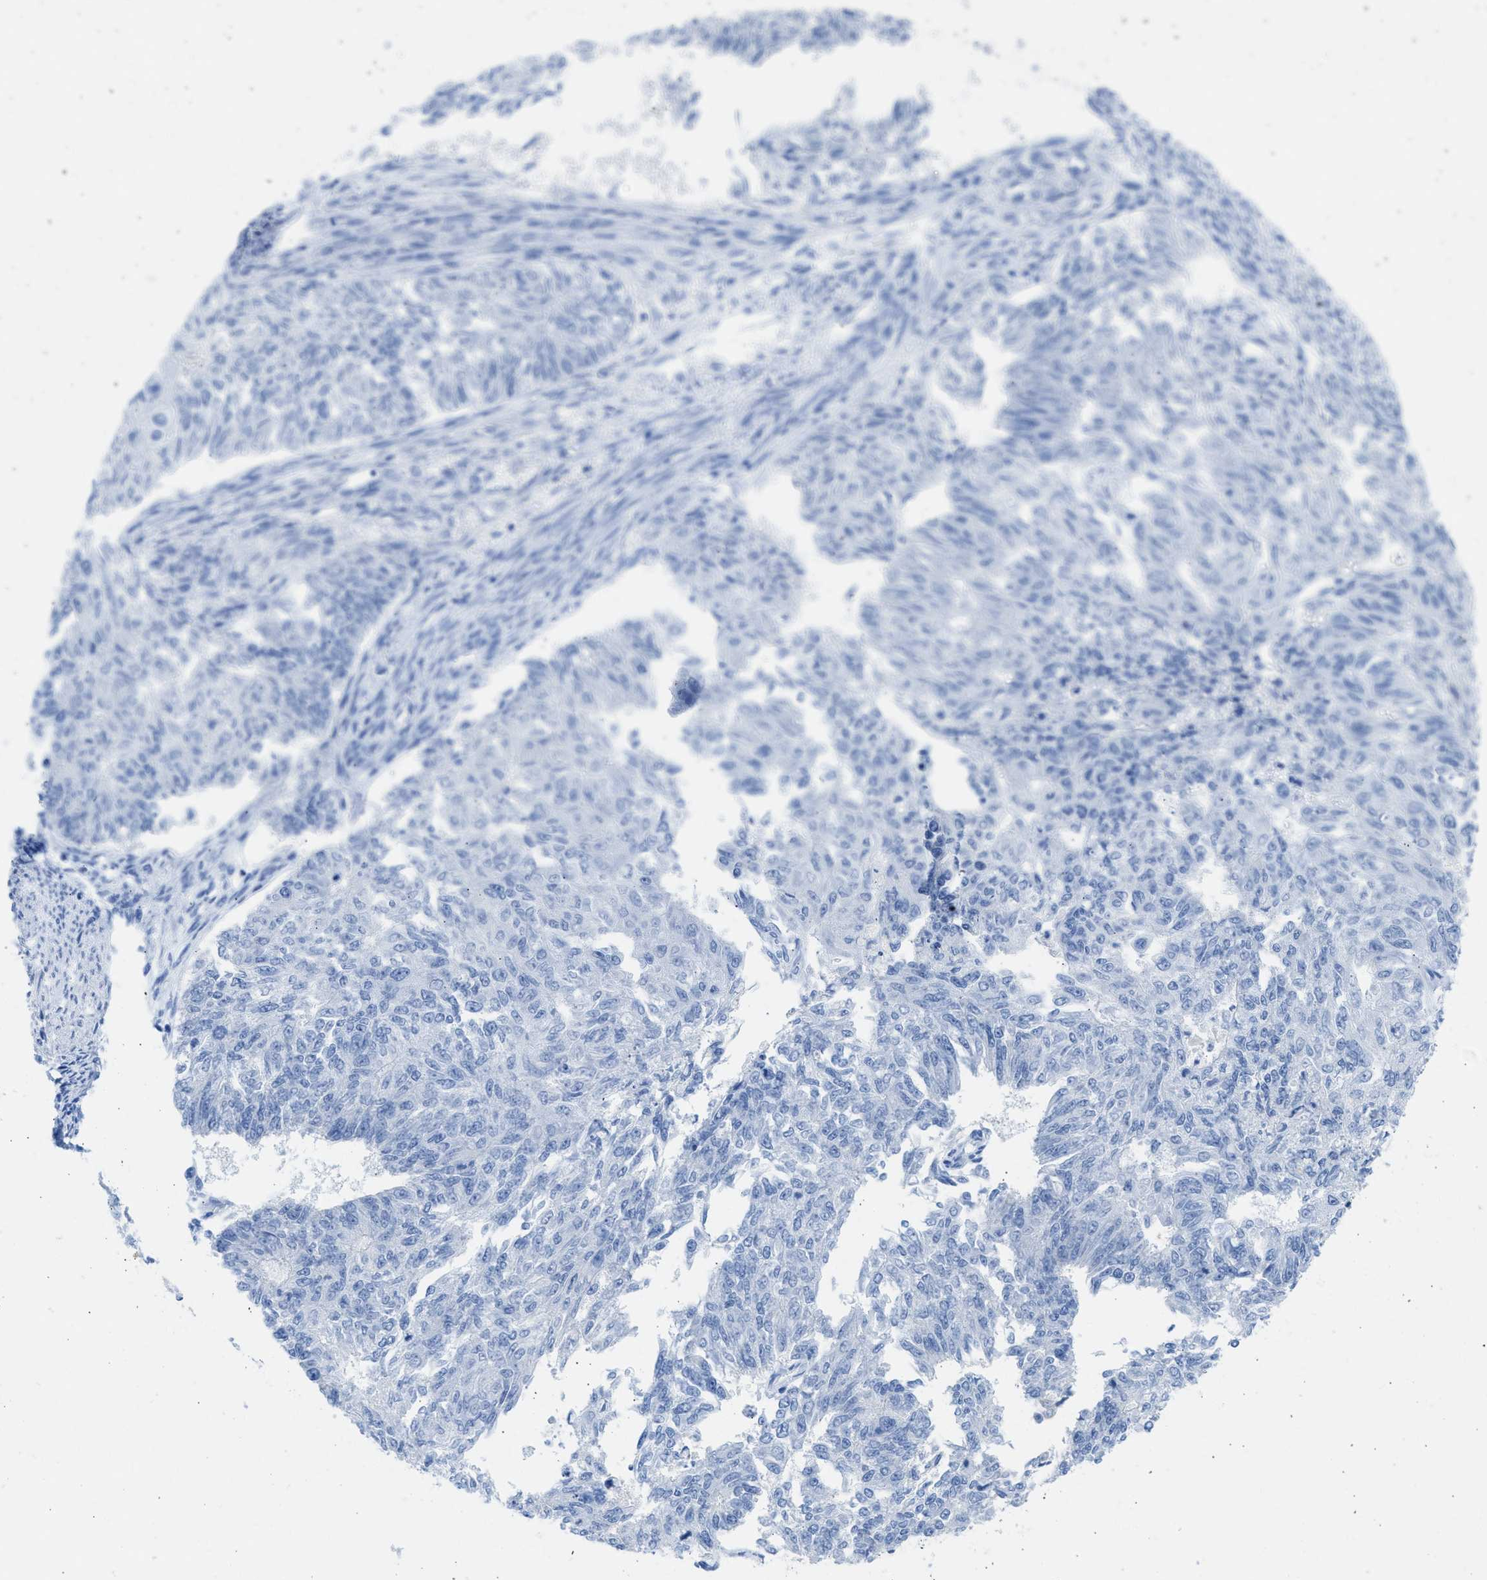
{"staining": {"intensity": "negative", "quantity": "none", "location": "none"}, "tissue": "endometrial cancer", "cell_type": "Tumor cells", "image_type": "cancer", "snomed": [{"axis": "morphology", "description": "Adenocarcinoma, NOS"}, {"axis": "topography", "description": "Endometrium"}], "caption": "A histopathology image of human endometrial cancer (adenocarcinoma) is negative for staining in tumor cells.", "gene": "SPATA3", "patient": {"sex": "female", "age": 32}}